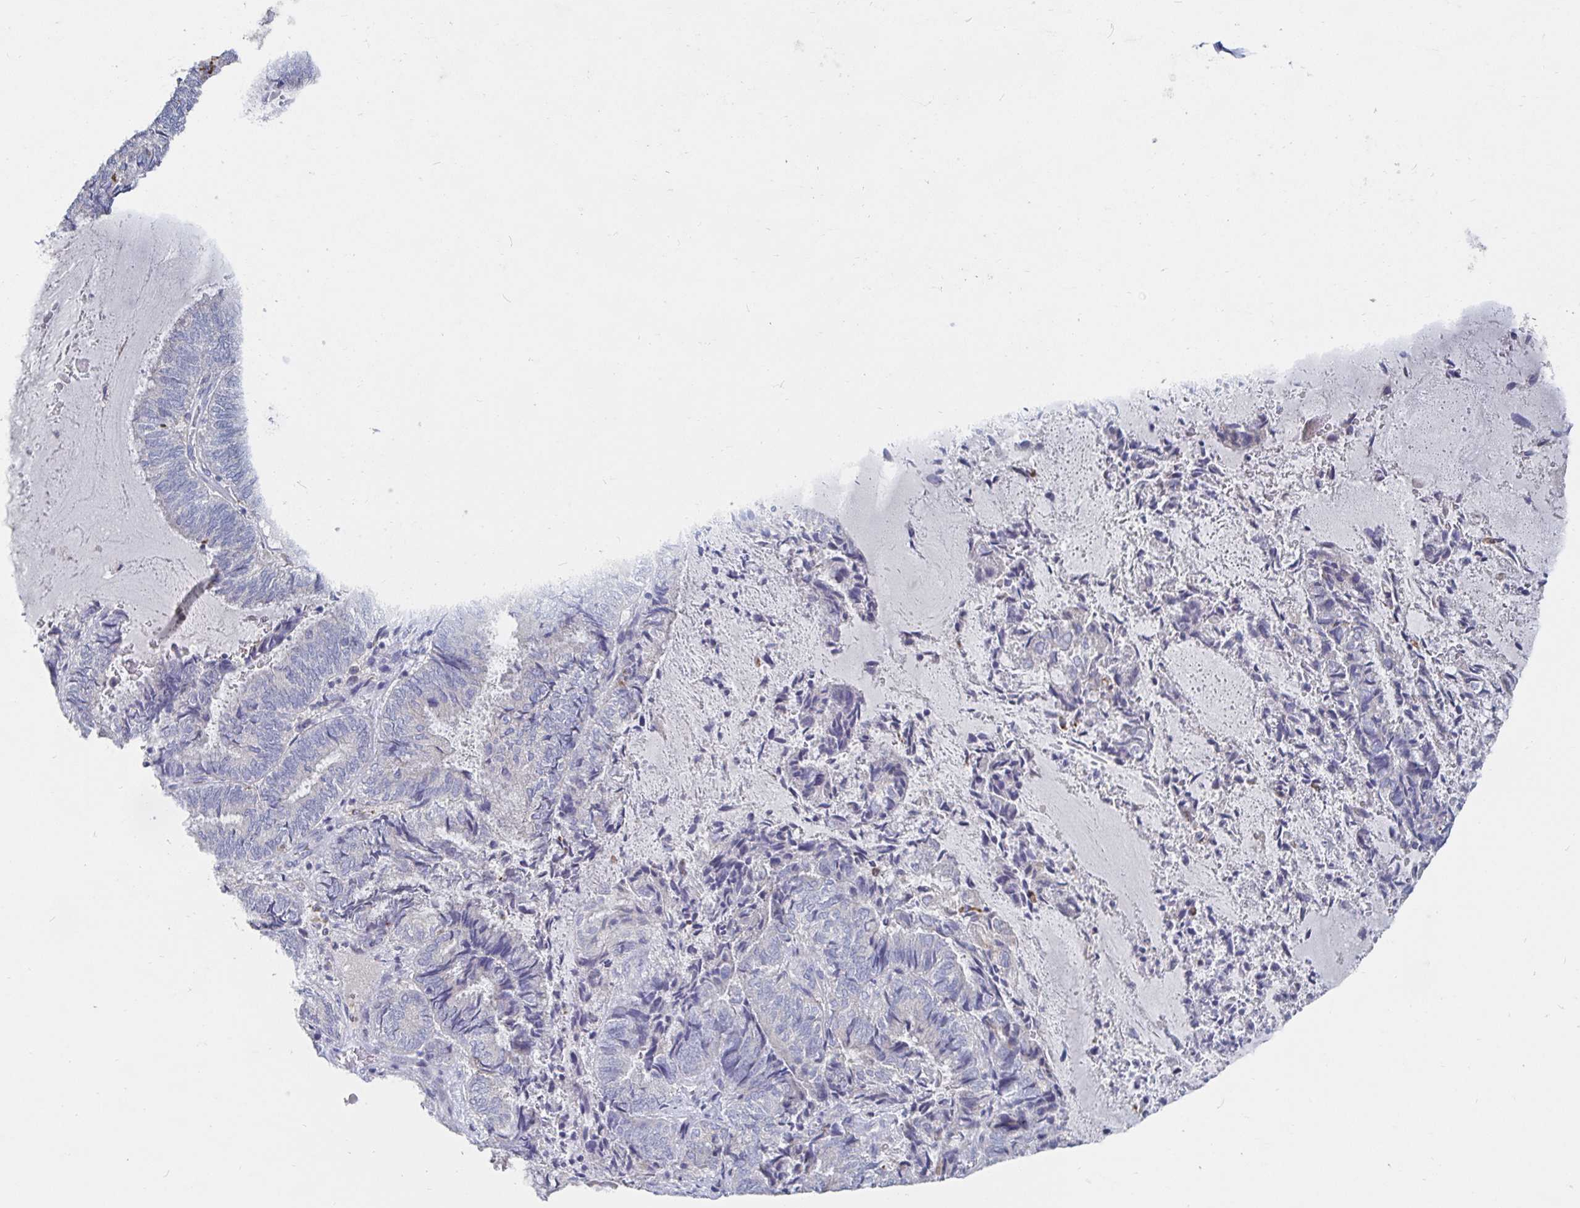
{"staining": {"intensity": "negative", "quantity": "none", "location": "none"}, "tissue": "endometrial cancer", "cell_type": "Tumor cells", "image_type": "cancer", "snomed": [{"axis": "morphology", "description": "Adenocarcinoma, NOS"}, {"axis": "topography", "description": "Endometrium"}], "caption": "DAB (3,3'-diaminobenzidine) immunohistochemical staining of human endometrial cancer (adenocarcinoma) displays no significant positivity in tumor cells.", "gene": "SPPL3", "patient": {"sex": "female", "age": 80}}